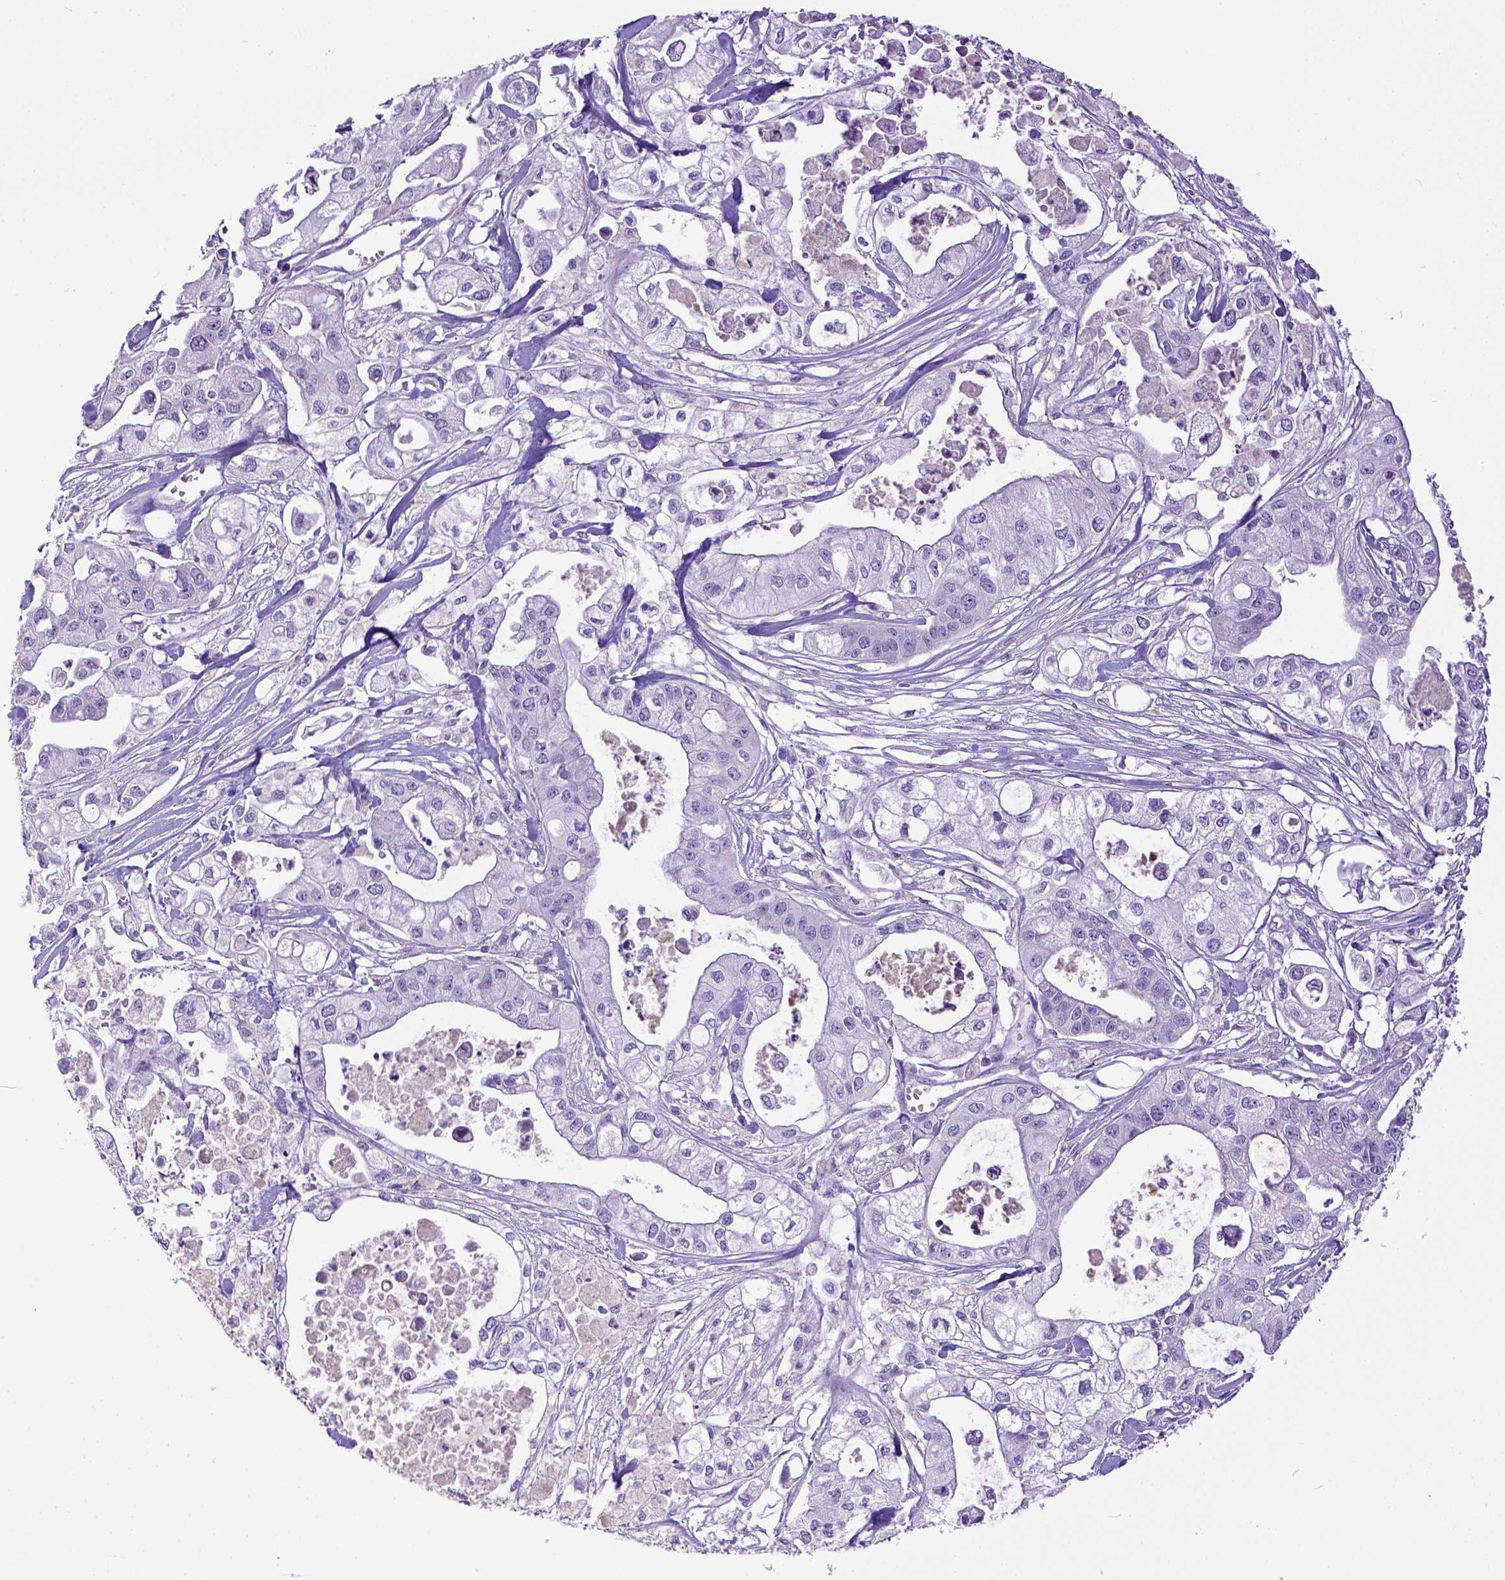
{"staining": {"intensity": "negative", "quantity": "none", "location": "none"}, "tissue": "pancreatic cancer", "cell_type": "Tumor cells", "image_type": "cancer", "snomed": [{"axis": "morphology", "description": "Adenocarcinoma, NOS"}, {"axis": "topography", "description": "Pancreas"}], "caption": "This is an immunohistochemistry micrograph of human pancreatic adenocarcinoma. There is no expression in tumor cells.", "gene": "KIT", "patient": {"sex": "male", "age": 70}}